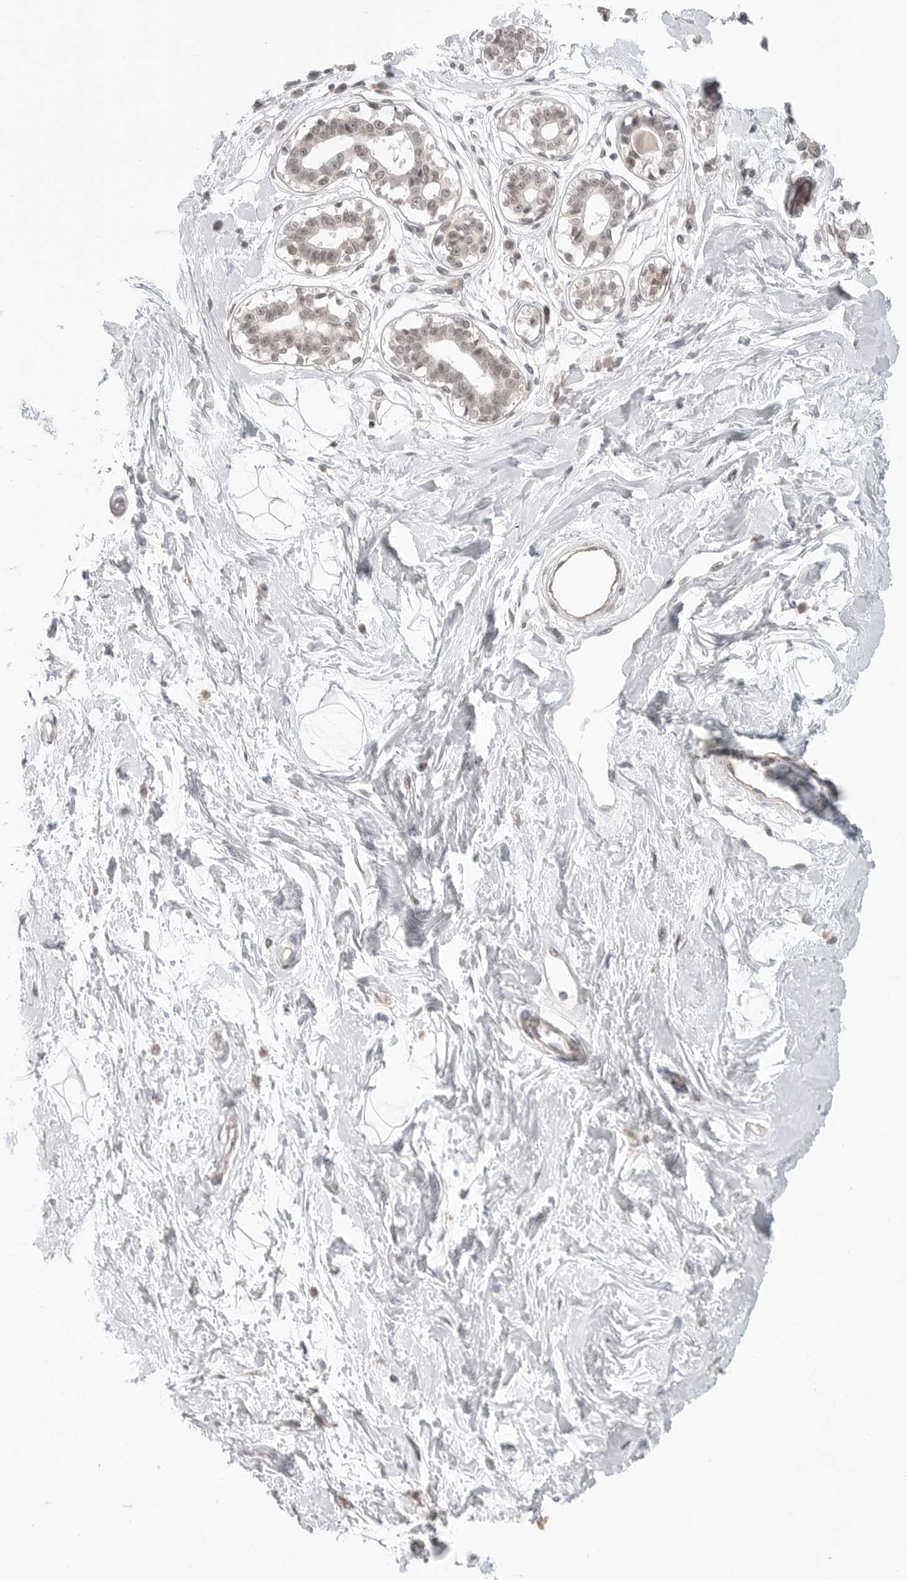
{"staining": {"intensity": "negative", "quantity": "none", "location": "none"}, "tissue": "breast", "cell_type": "Adipocytes", "image_type": "normal", "snomed": [{"axis": "morphology", "description": "Normal tissue, NOS"}, {"axis": "topography", "description": "Breast"}], "caption": "Immunohistochemical staining of benign breast displays no significant positivity in adipocytes.", "gene": "KALRN", "patient": {"sex": "female", "age": 45}}